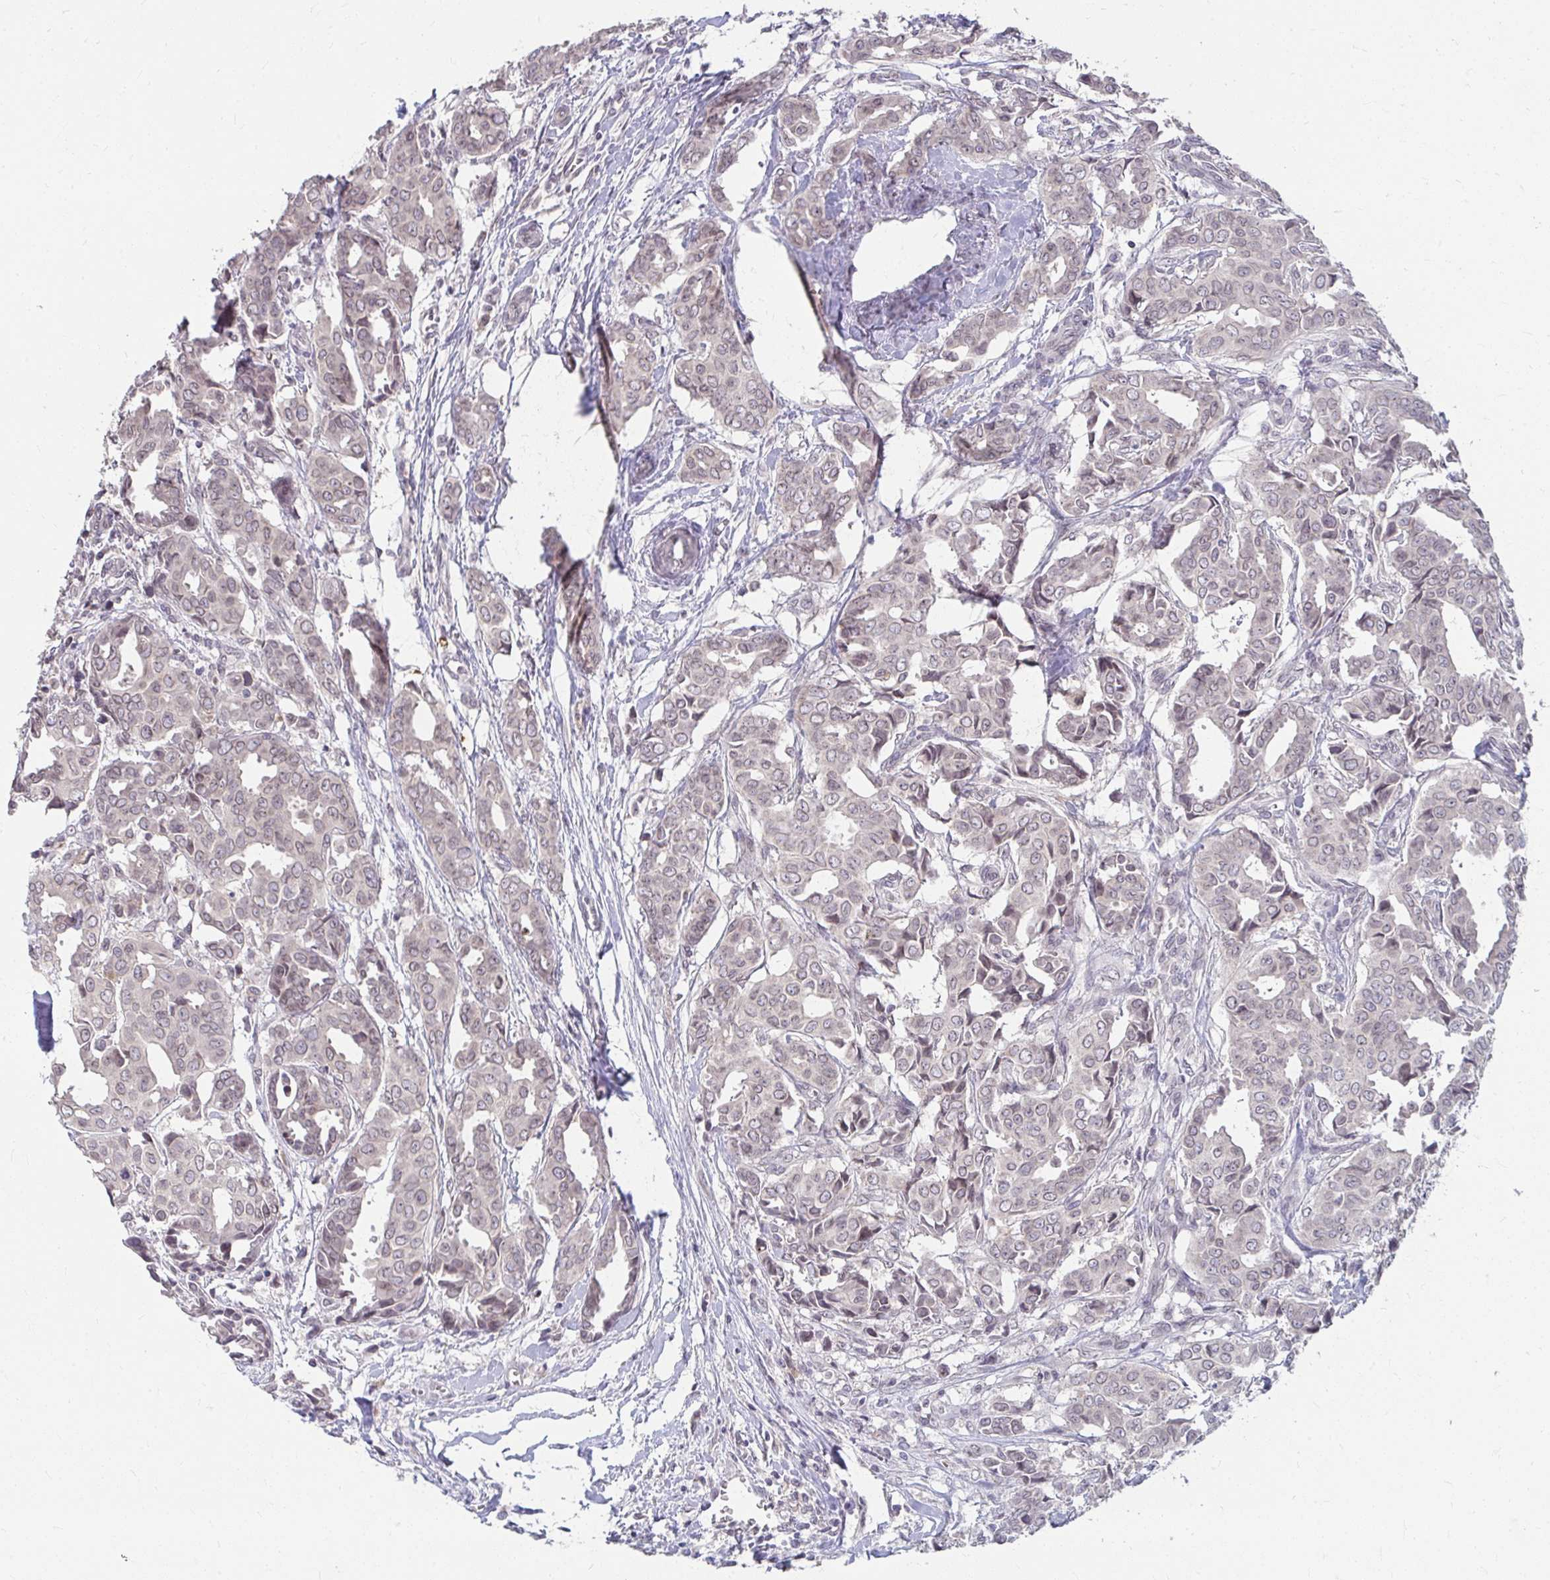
{"staining": {"intensity": "weak", "quantity": "<25%", "location": "cytoplasmic/membranous"}, "tissue": "breast cancer", "cell_type": "Tumor cells", "image_type": "cancer", "snomed": [{"axis": "morphology", "description": "Duct carcinoma"}, {"axis": "topography", "description": "Breast"}], "caption": "Human breast infiltrating ductal carcinoma stained for a protein using immunohistochemistry (IHC) shows no staining in tumor cells.", "gene": "NUP133", "patient": {"sex": "female", "age": 45}}